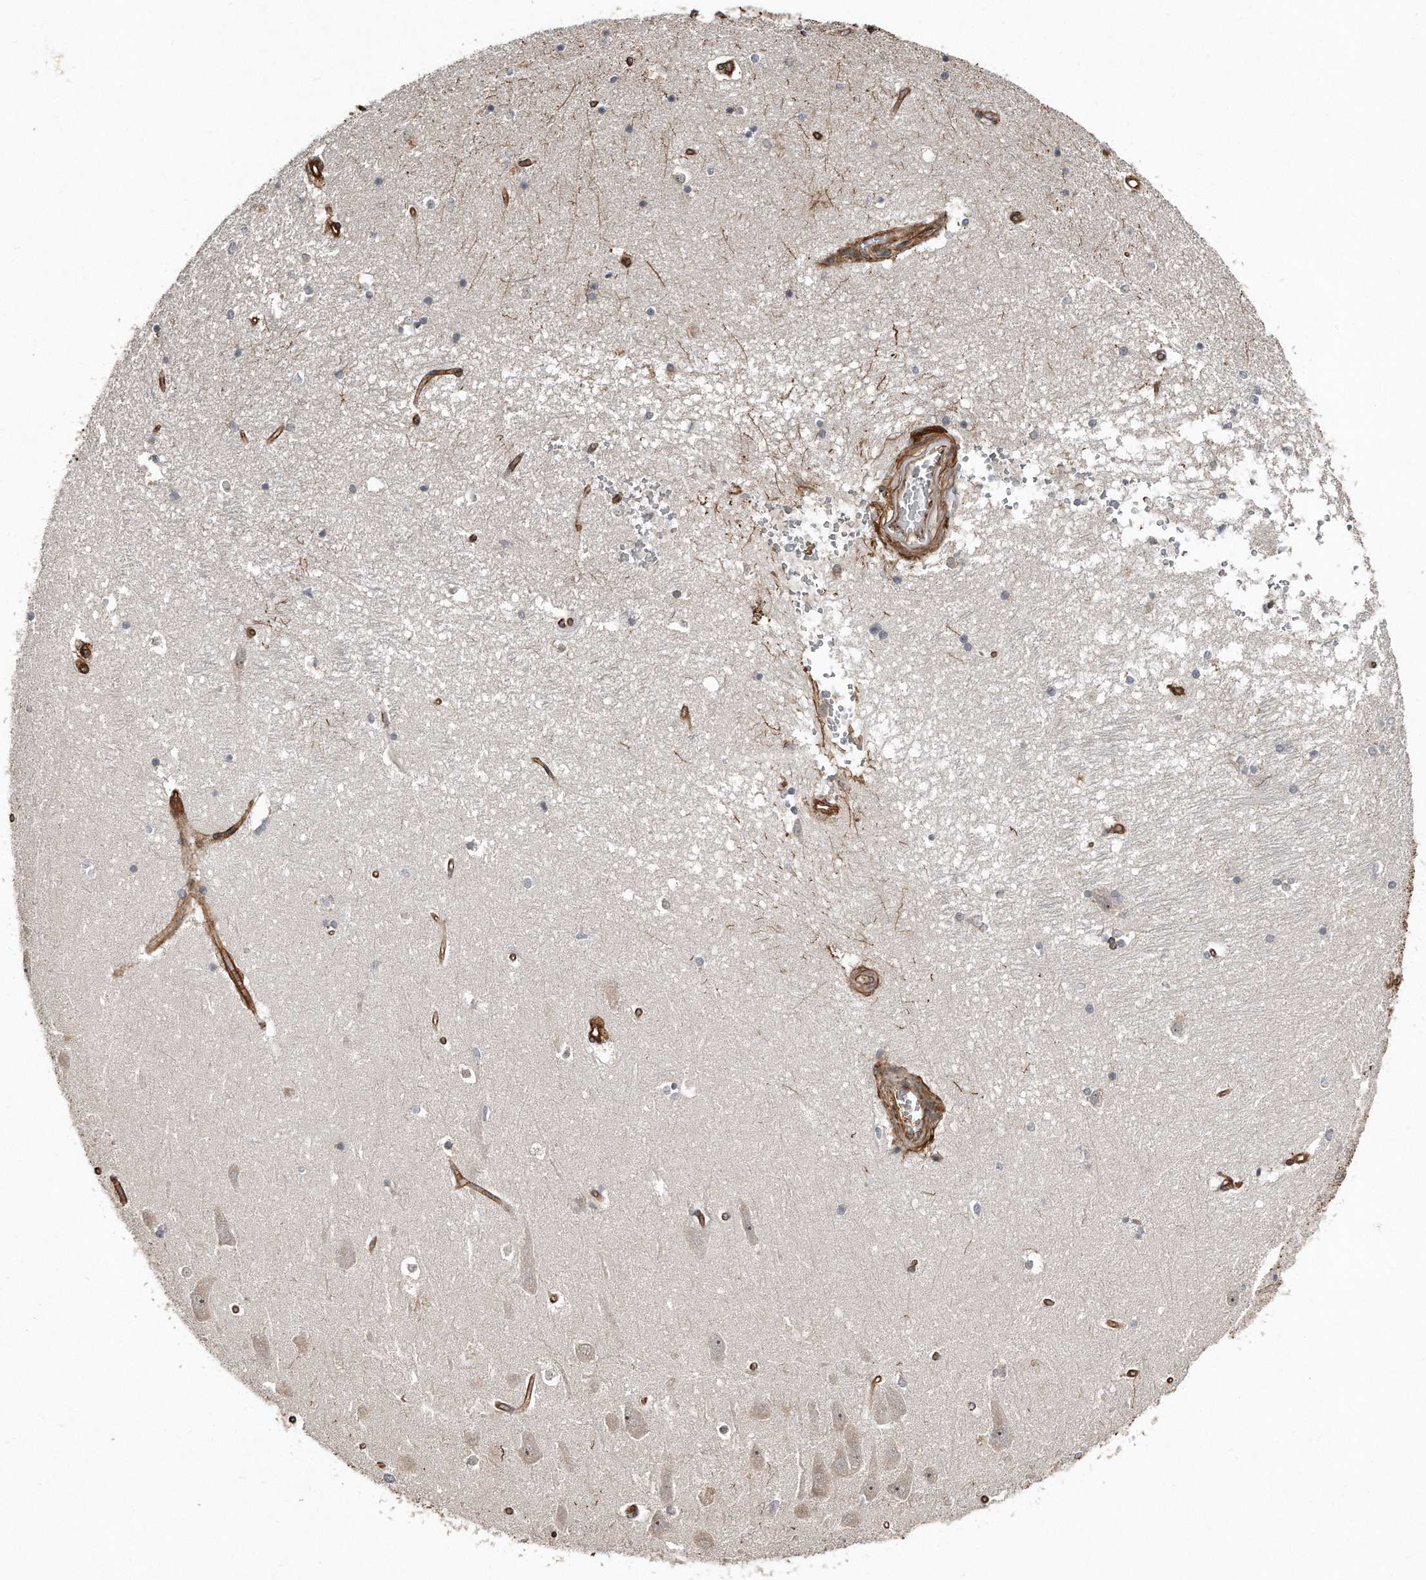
{"staining": {"intensity": "negative", "quantity": "none", "location": "none"}, "tissue": "hippocampus", "cell_type": "Glial cells", "image_type": "normal", "snomed": [{"axis": "morphology", "description": "Normal tissue, NOS"}, {"axis": "topography", "description": "Hippocampus"}], "caption": "IHC of unremarkable hippocampus shows no expression in glial cells. Nuclei are stained in blue.", "gene": "SNAP47", "patient": {"sex": "male", "age": 45}}